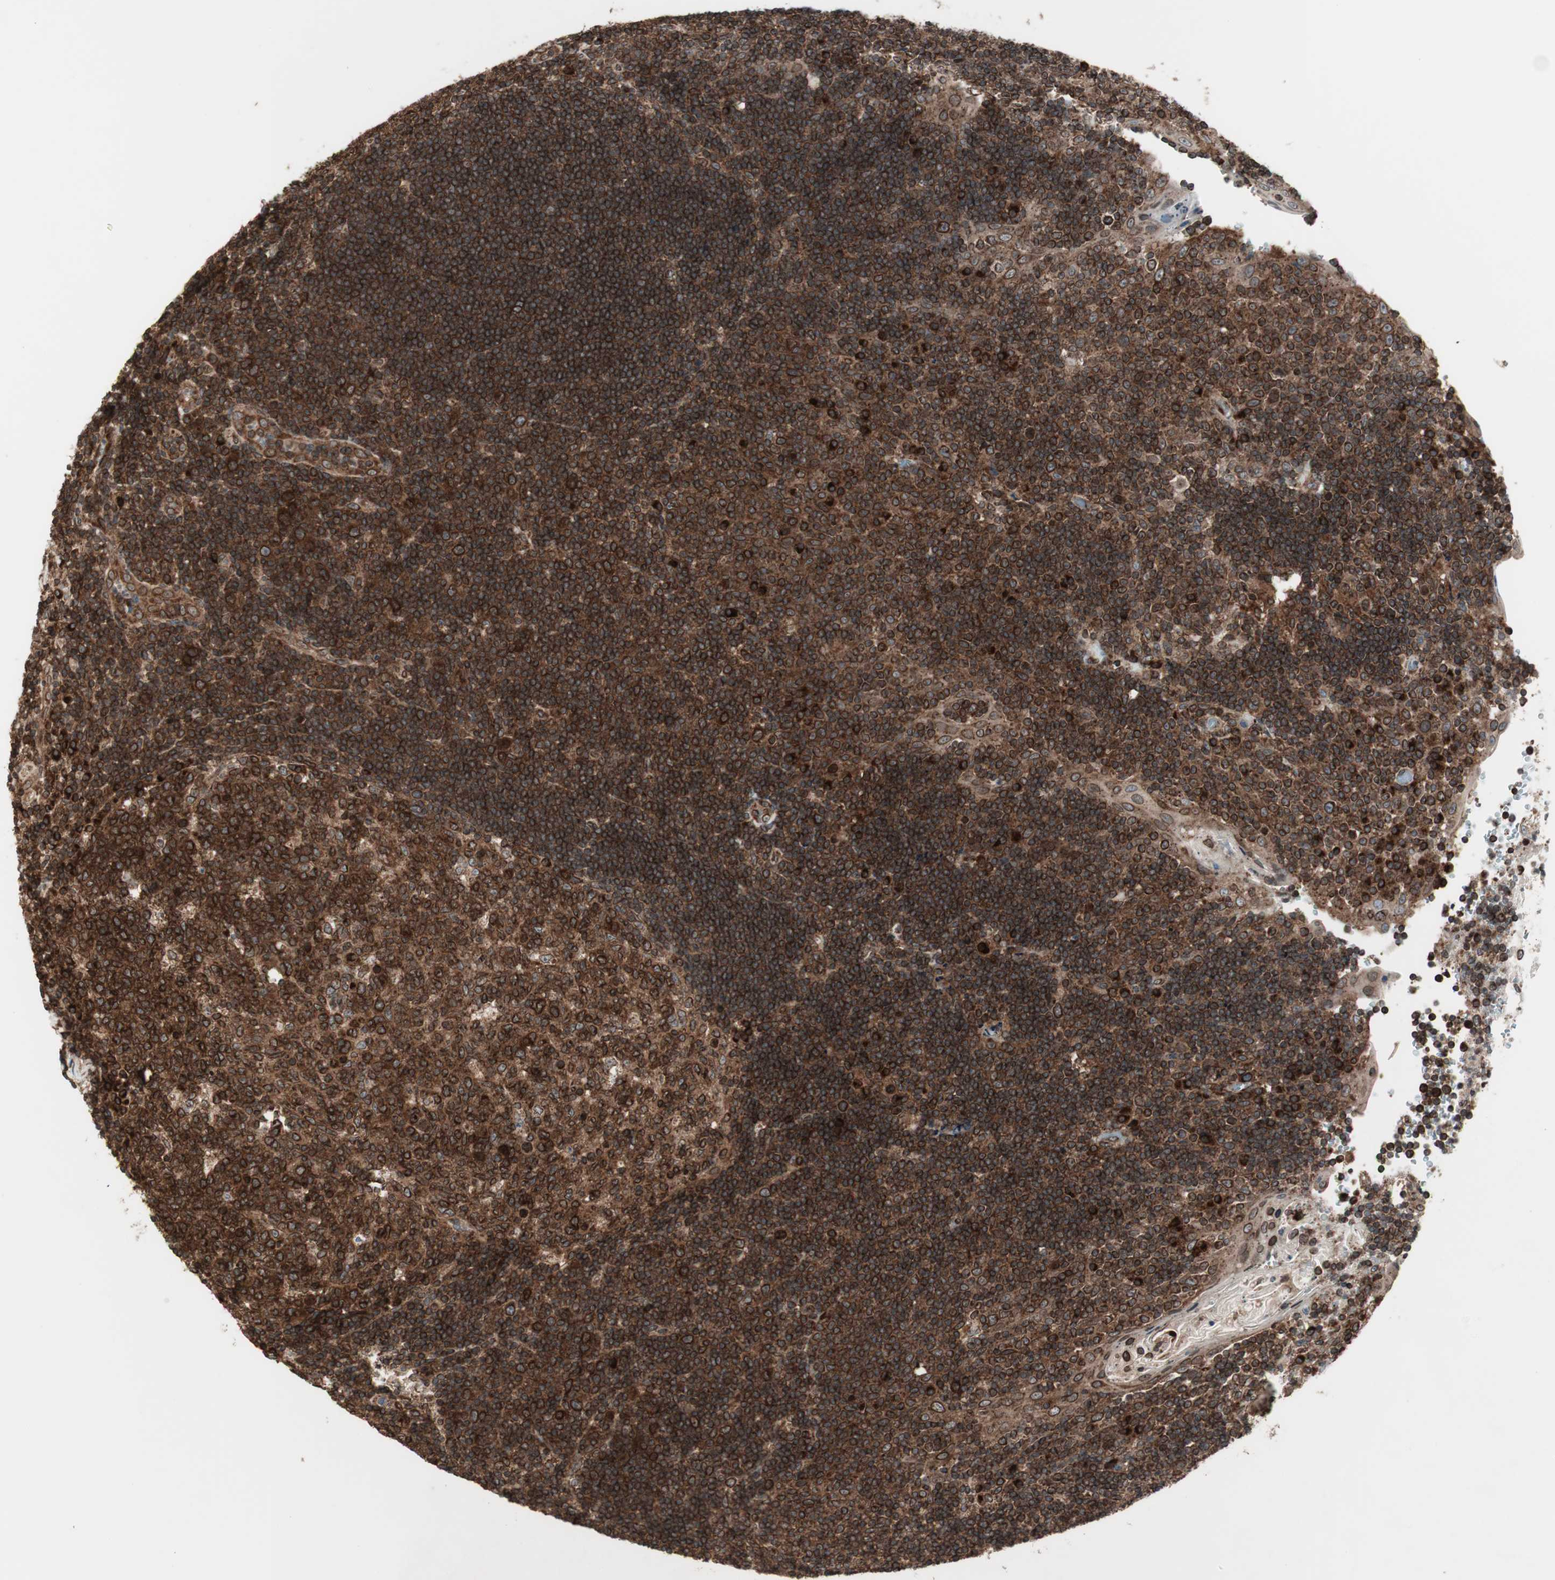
{"staining": {"intensity": "strong", "quantity": ">75%", "location": "cytoplasmic/membranous,nuclear"}, "tissue": "tonsil", "cell_type": "Germinal center cells", "image_type": "normal", "snomed": [{"axis": "morphology", "description": "Normal tissue, NOS"}, {"axis": "topography", "description": "Tonsil"}], "caption": "Immunohistochemical staining of normal human tonsil displays >75% levels of strong cytoplasmic/membranous,nuclear protein staining in approximately >75% of germinal center cells. (Brightfield microscopy of DAB IHC at high magnification).", "gene": "NUP62", "patient": {"sex": "female", "age": 40}}